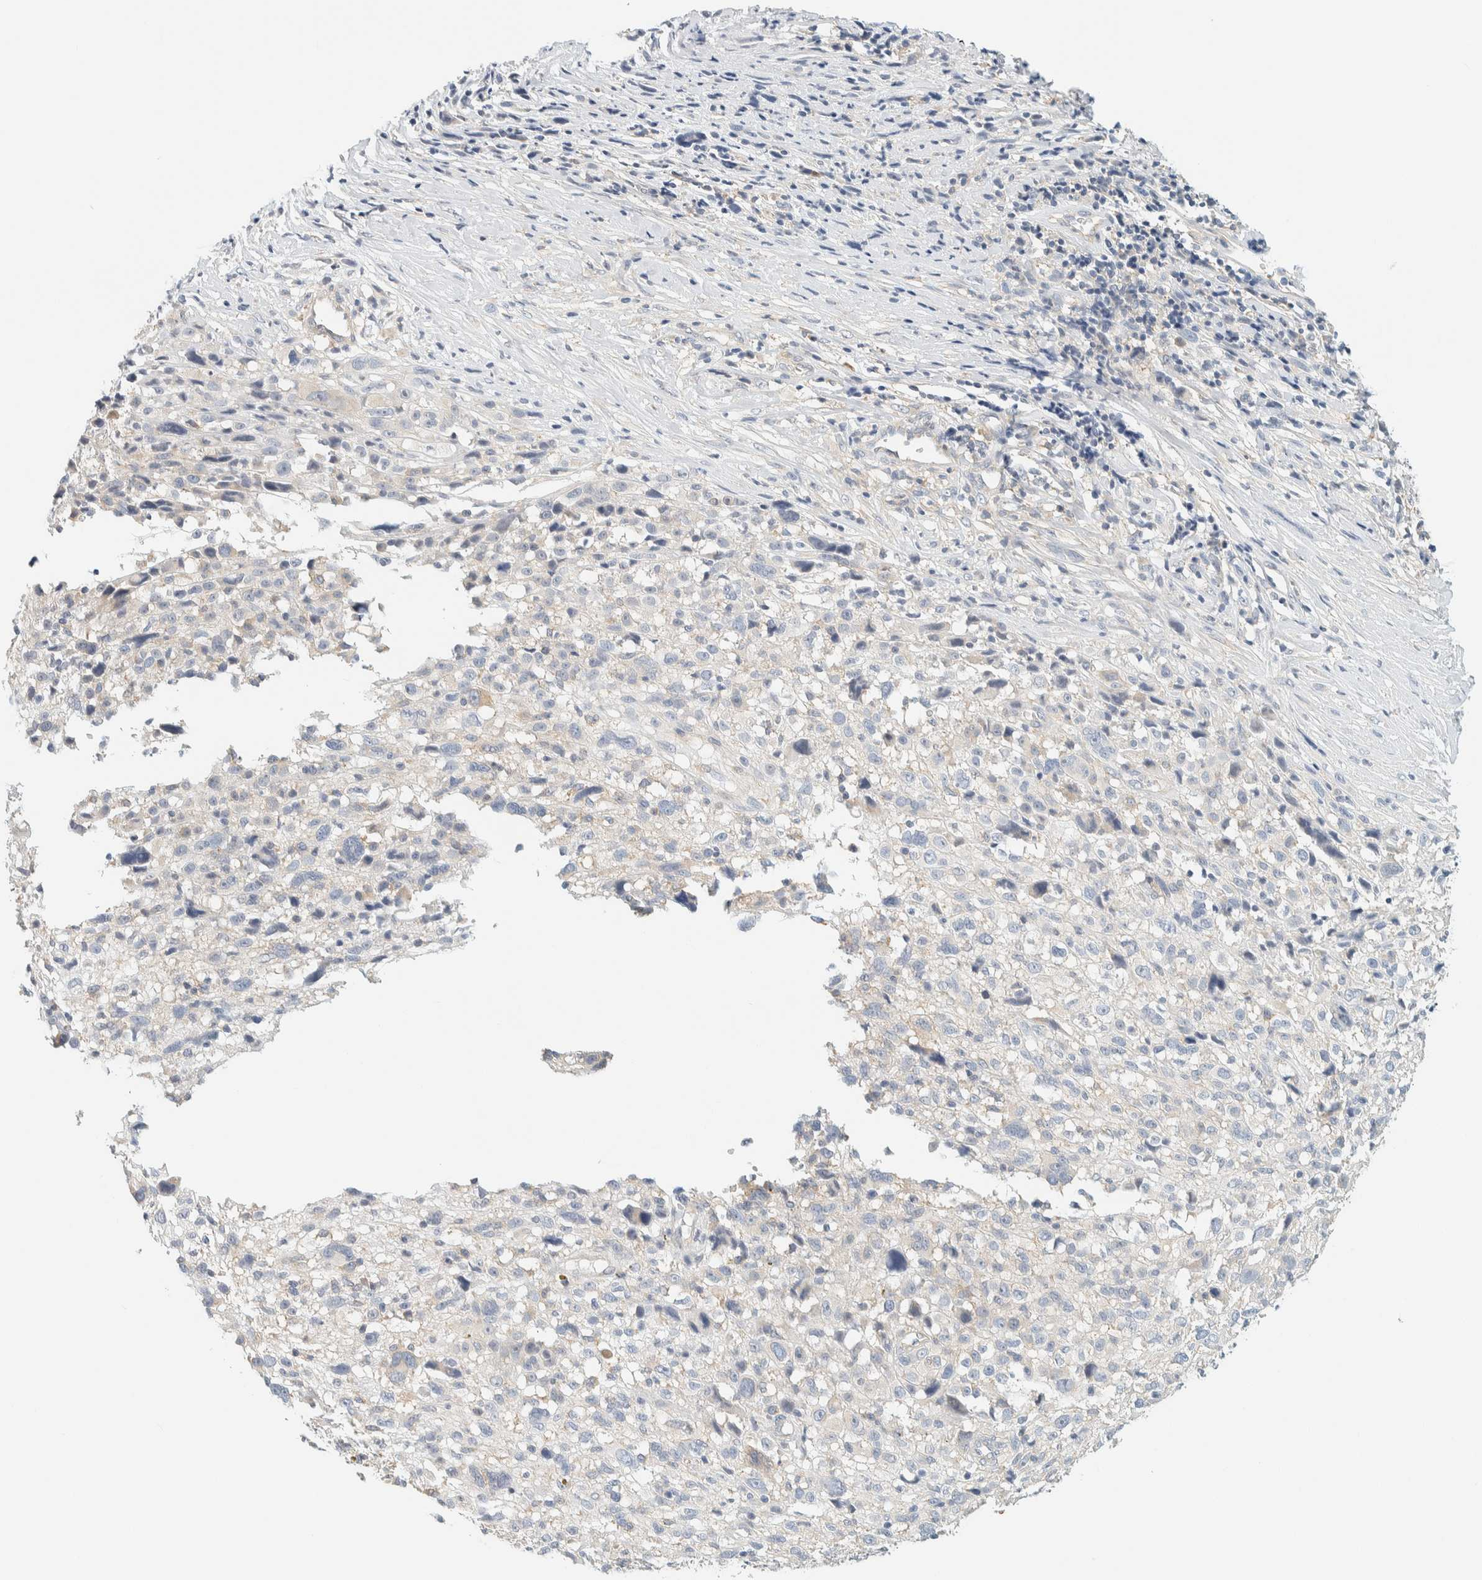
{"staining": {"intensity": "negative", "quantity": "none", "location": "none"}, "tissue": "melanoma", "cell_type": "Tumor cells", "image_type": "cancer", "snomed": [{"axis": "morphology", "description": "Malignant melanoma, NOS"}, {"axis": "topography", "description": "Skin"}], "caption": "Protein analysis of malignant melanoma demonstrates no significant positivity in tumor cells. Brightfield microscopy of immunohistochemistry stained with DAB (3,3'-diaminobenzidine) (brown) and hematoxylin (blue), captured at high magnification.", "gene": "PTGES3L-AARSD1", "patient": {"sex": "female", "age": 55}}